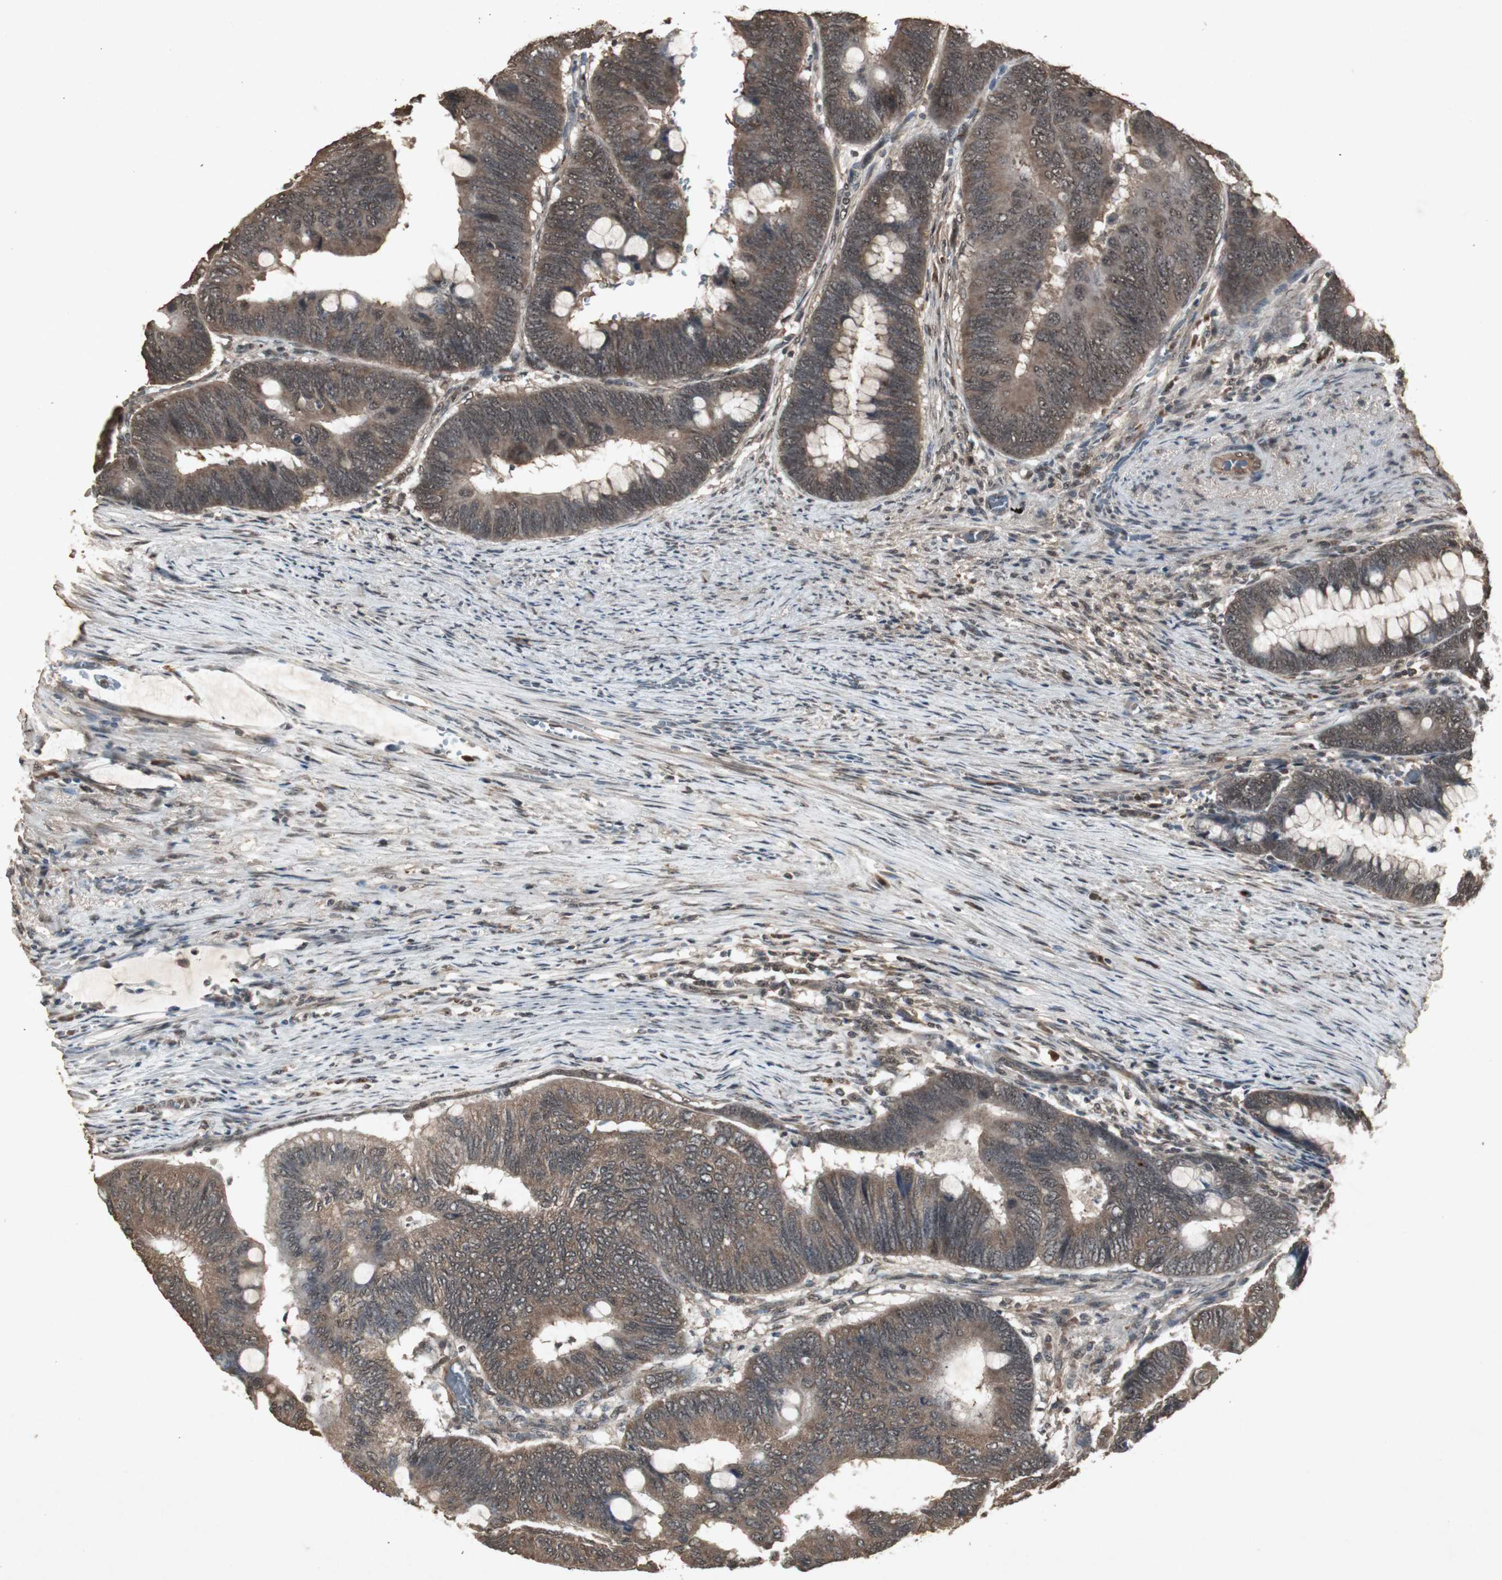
{"staining": {"intensity": "moderate", "quantity": ">75%", "location": "cytoplasmic/membranous,nuclear"}, "tissue": "colorectal cancer", "cell_type": "Tumor cells", "image_type": "cancer", "snomed": [{"axis": "morphology", "description": "Normal tissue, NOS"}, {"axis": "morphology", "description": "Adenocarcinoma, NOS"}, {"axis": "topography", "description": "Rectum"}, {"axis": "topography", "description": "Peripheral nerve tissue"}], "caption": "This is an image of immunohistochemistry staining of colorectal cancer (adenocarcinoma), which shows moderate expression in the cytoplasmic/membranous and nuclear of tumor cells.", "gene": "EMX1", "patient": {"sex": "male", "age": 92}}